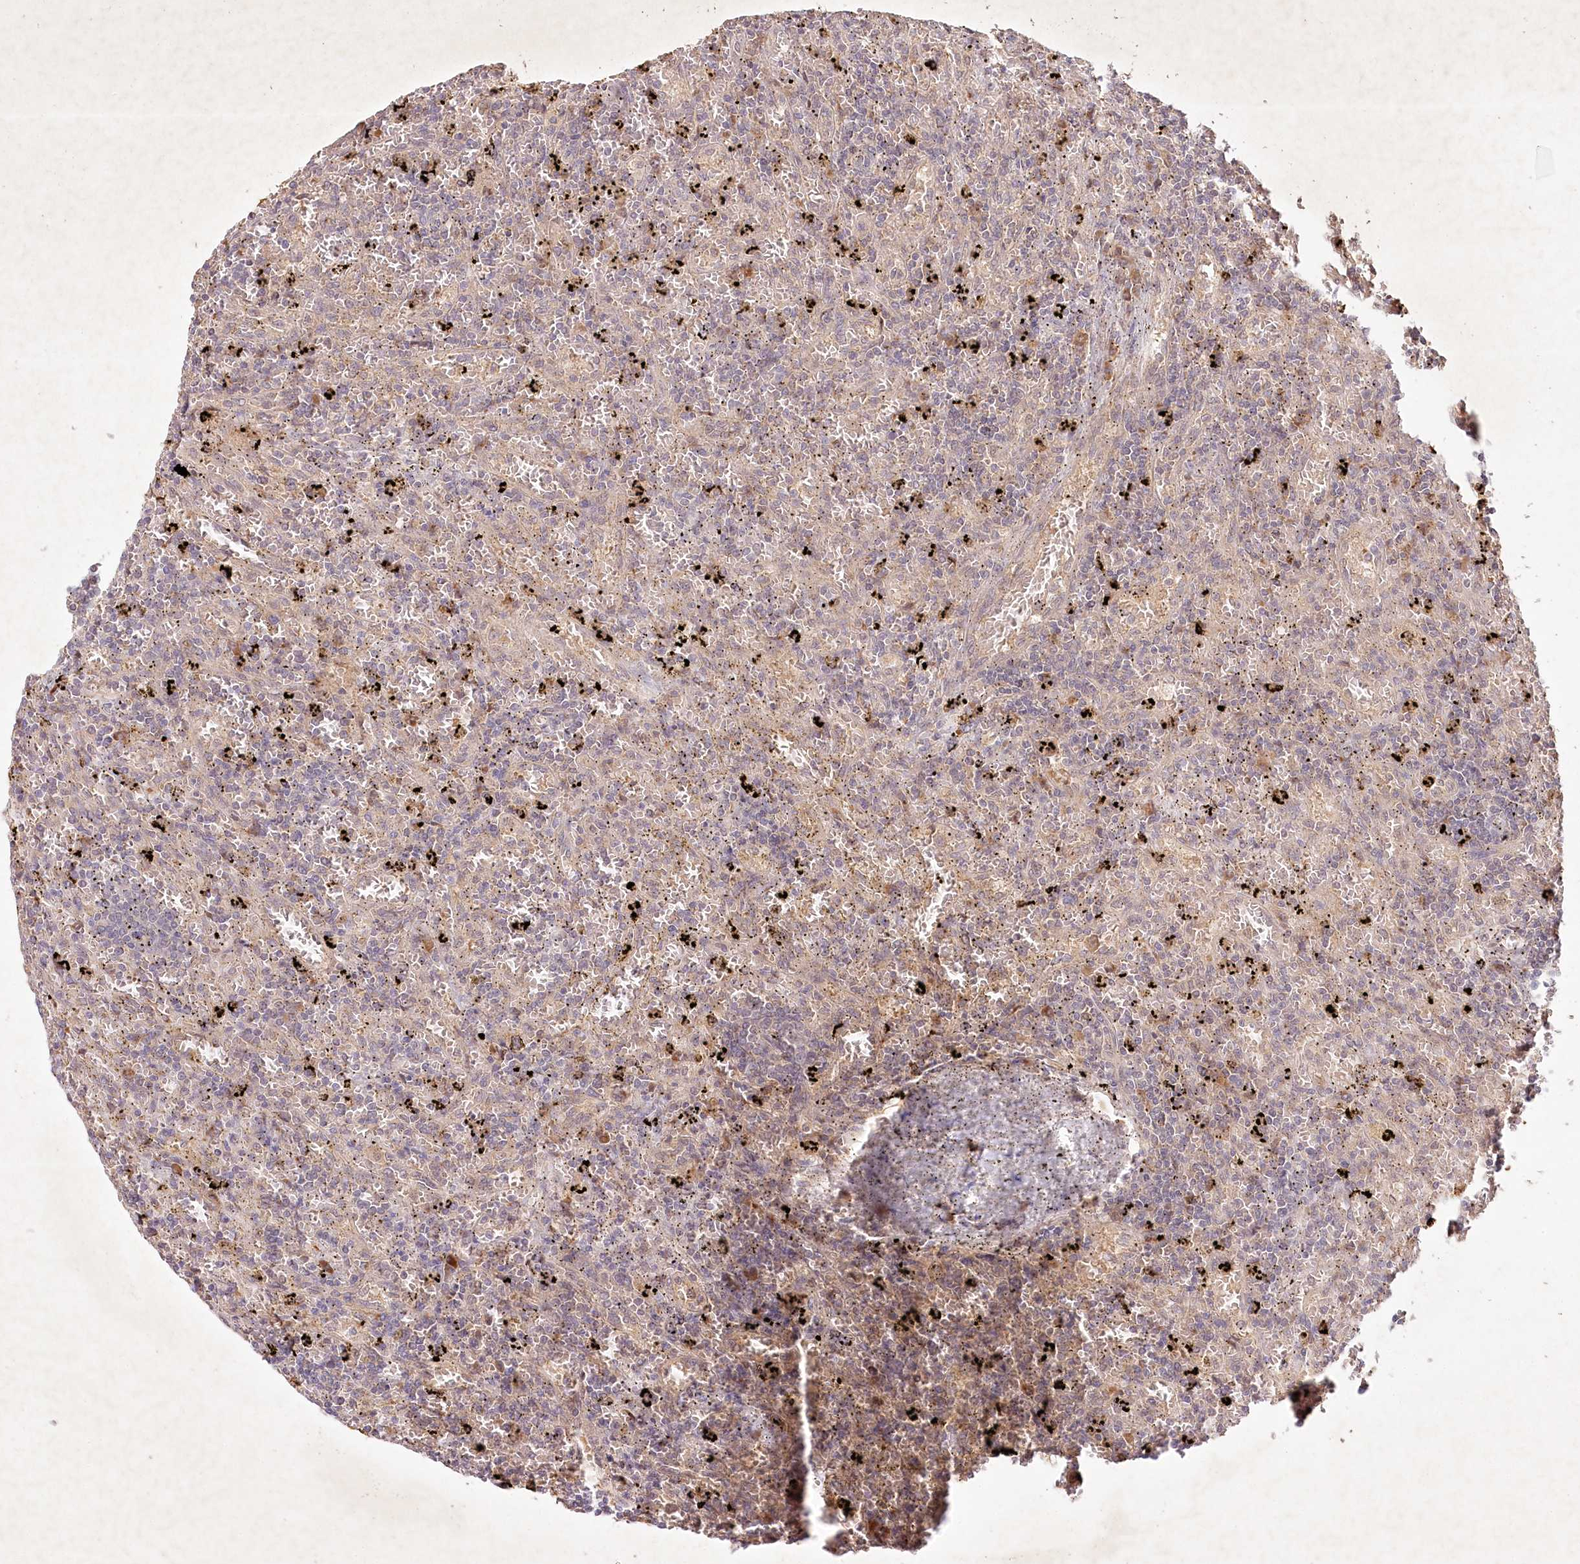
{"staining": {"intensity": "negative", "quantity": "none", "location": "none"}, "tissue": "lymphoma", "cell_type": "Tumor cells", "image_type": "cancer", "snomed": [{"axis": "morphology", "description": "Malignant lymphoma, non-Hodgkin's type, Low grade"}, {"axis": "topography", "description": "Spleen"}], "caption": "There is no significant staining in tumor cells of lymphoma.", "gene": "IRAK1BP1", "patient": {"sex": "male", "age": 76}}